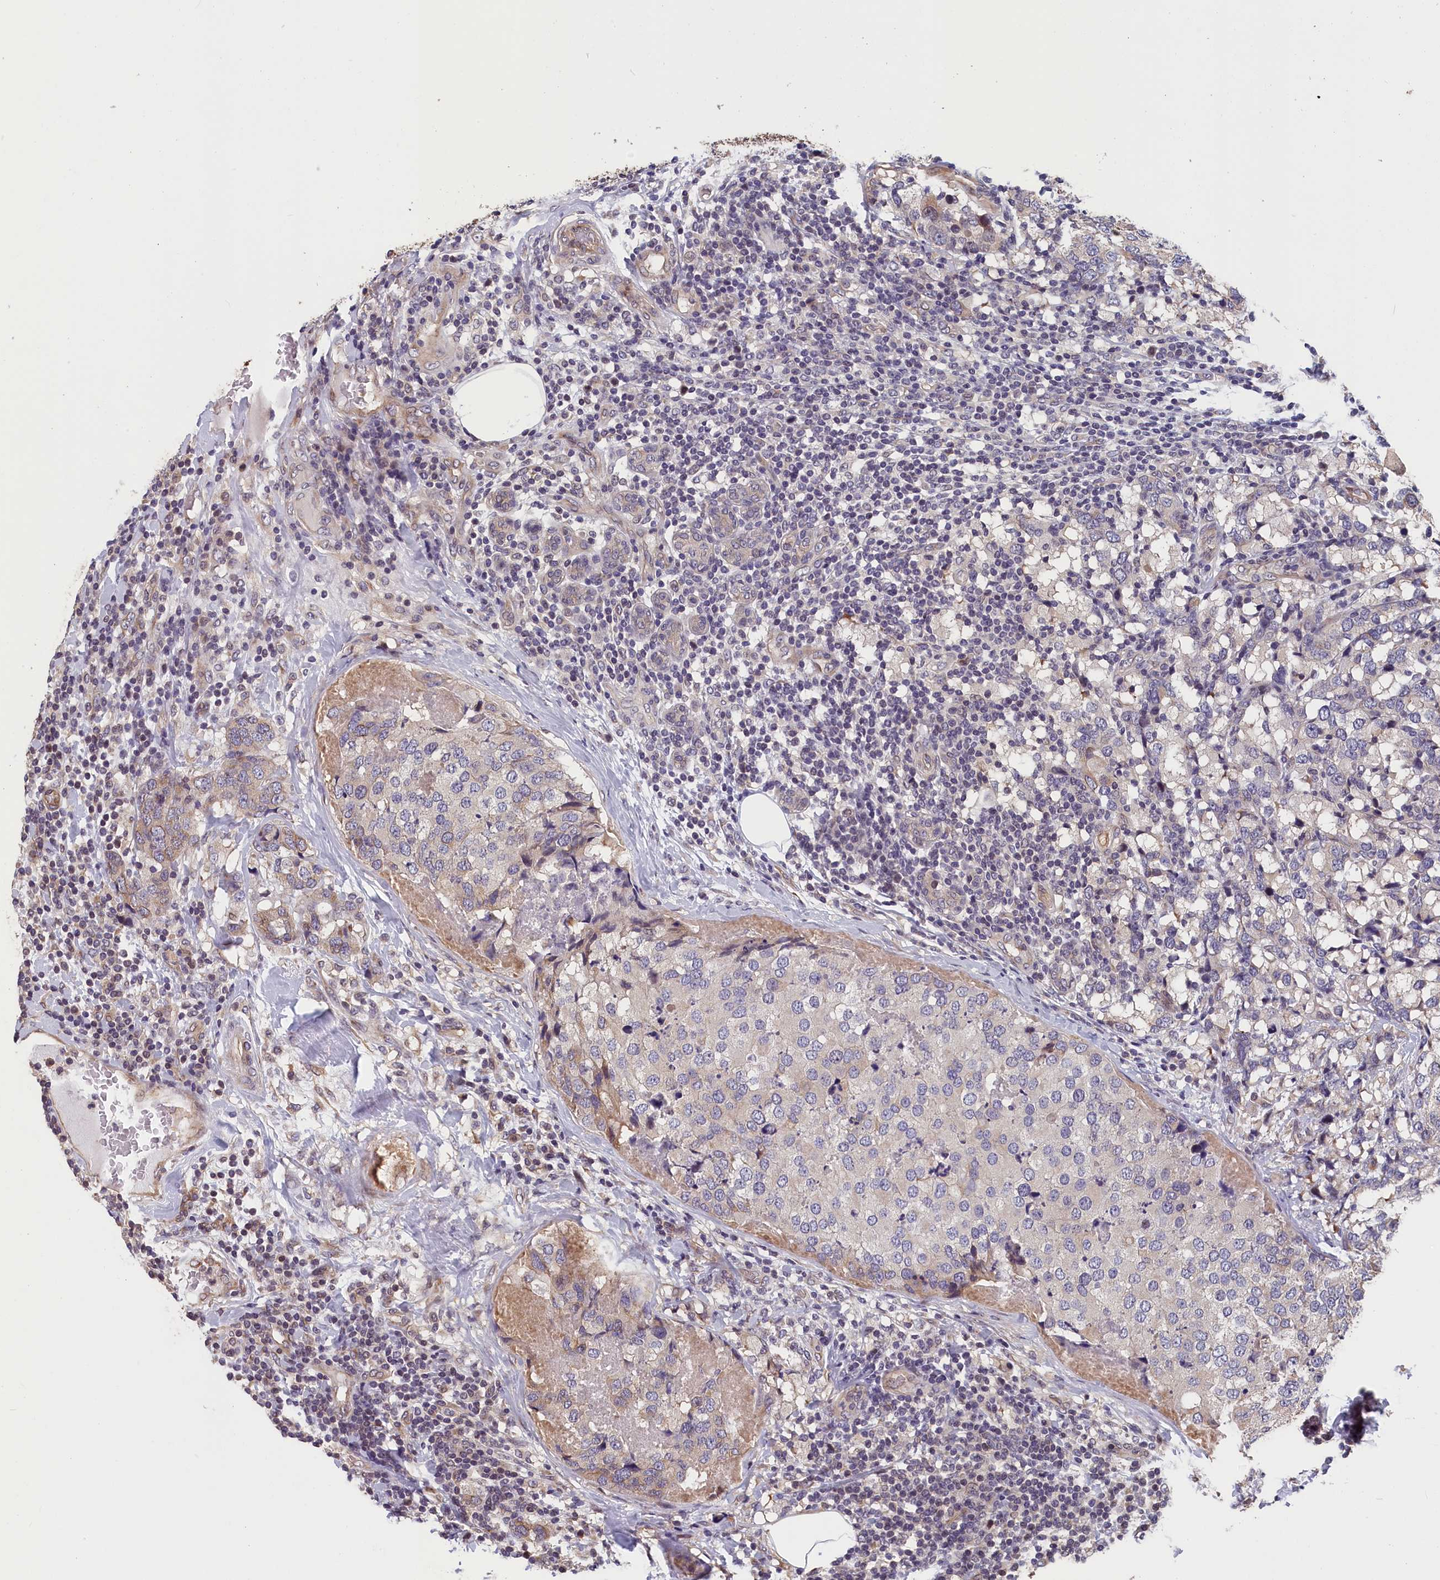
{"staining": {"intensity": "negative", "quantity": "none", "location": "none"}, "tissue": "breast cancer", "cell_type": "Tumor cells", "image_type": "cancer", "snomed": [{"axis": "morphology", "description": "Lobular carcinoma"}, {"axis": "topography", "description": "Breast"}], "caption": "IHC image of neoplastic tissue: lobular carcinoma (breast) stained with DAB (3,3'-diaminobenzidine) shows no significant protein positivity in tumor cells.", "gene": "TMEM116", "patient": {"sex": "female", "age": 59}}